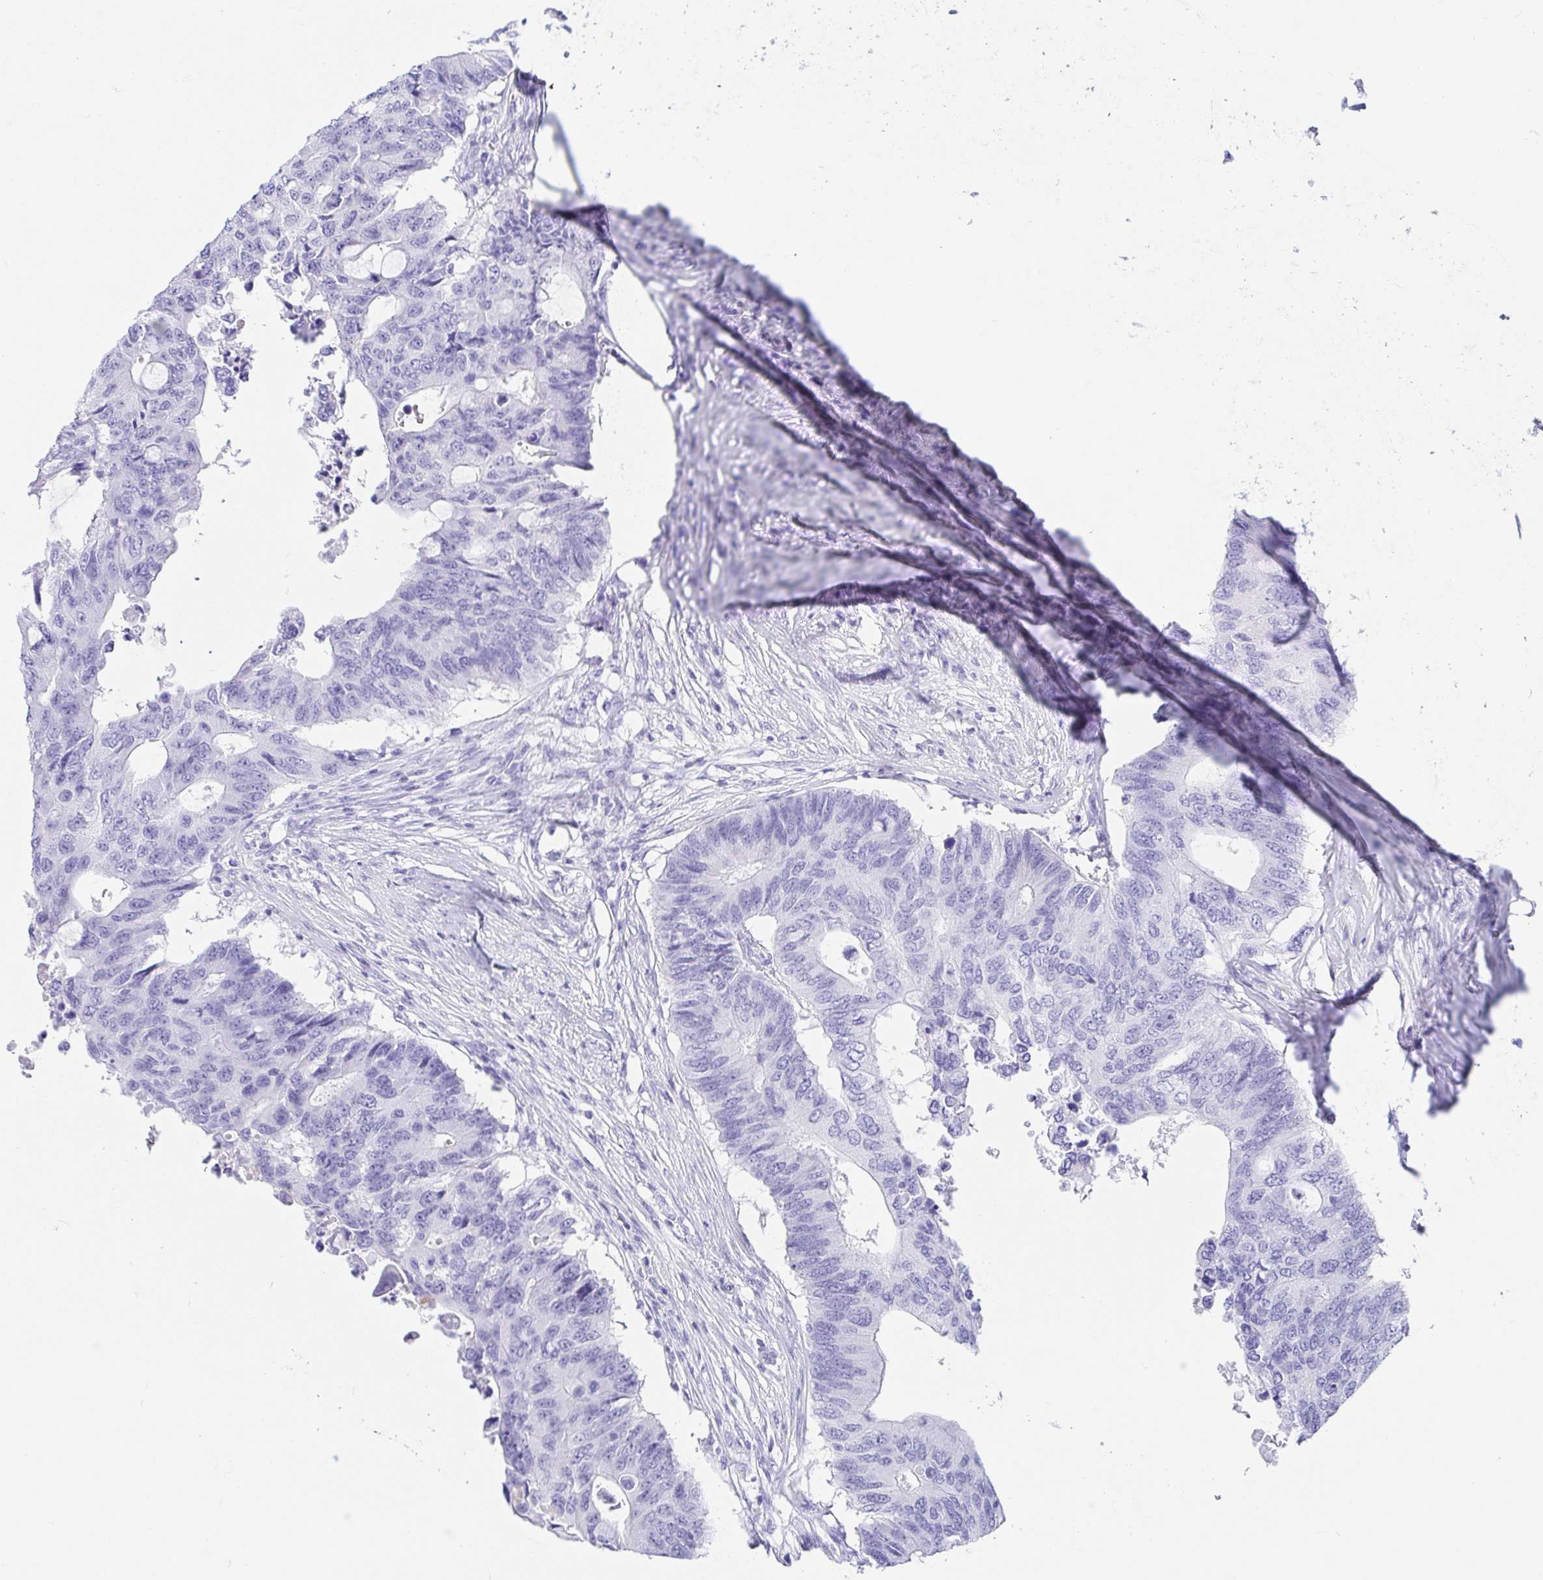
{"staining": {"intensity": "negative", "quantity": "none", "location": "none"}, "tissue": "colorectal cancer", "cell_type": "Tumor cells", "image_type": "cancer", "snomed": [{"axis": "morphology", "description": "Adenocarcinoma, NOS"}, {"axis": "topography", "description": "Colon"}], "caption": "A photomicrograph of human colorectal cancer (adenocarcinoma) is negative for staining in tumor cells. (DAB immunohistochemistry (IHC) visualized using brightfield microscopy, high magnification).", "gene": "GKN1", "patient": {"sex": "male", "age": 71}}